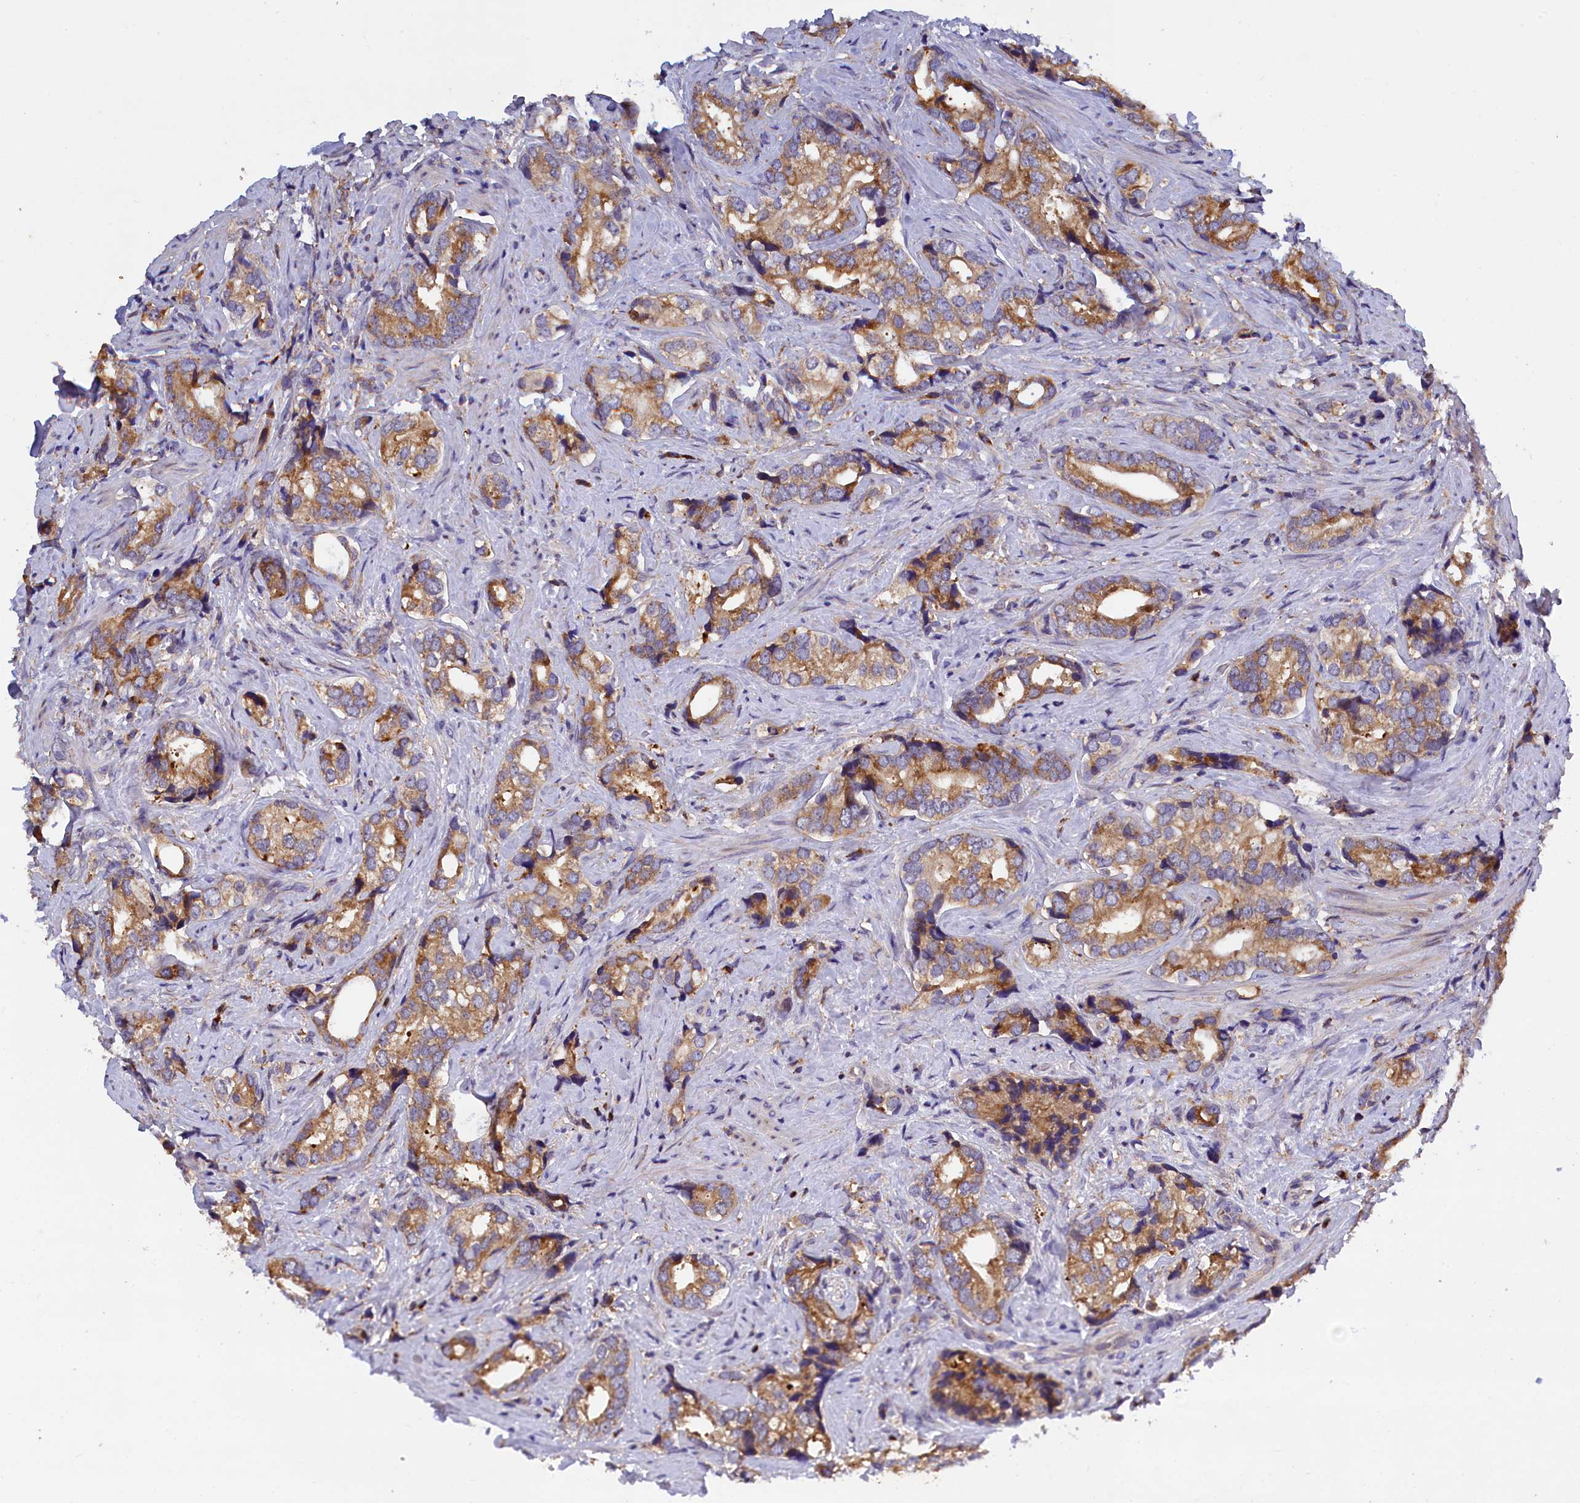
{"staining": {"intensity": "moderate", "quantity": ">75%", "location": "cytoplasmic/membranous"}, "tissue": "prostate cancer", "cell_type": "Tumor cells", "image_type": "cancer", "snomed": [{"axis": "morphology", "description": "Adenocarcinoma, High grade"}, {"axis": "topography", "description": "Prostate"}], "caption": "Human prostate high-grade adenocarcinoma stained with a brown dye reveals moderate cytoplasmic/membranous positive expression in approximately >75% of tumor cells.", "gene": "NAIP", "patient": {"sex": "male", "age": 75}}